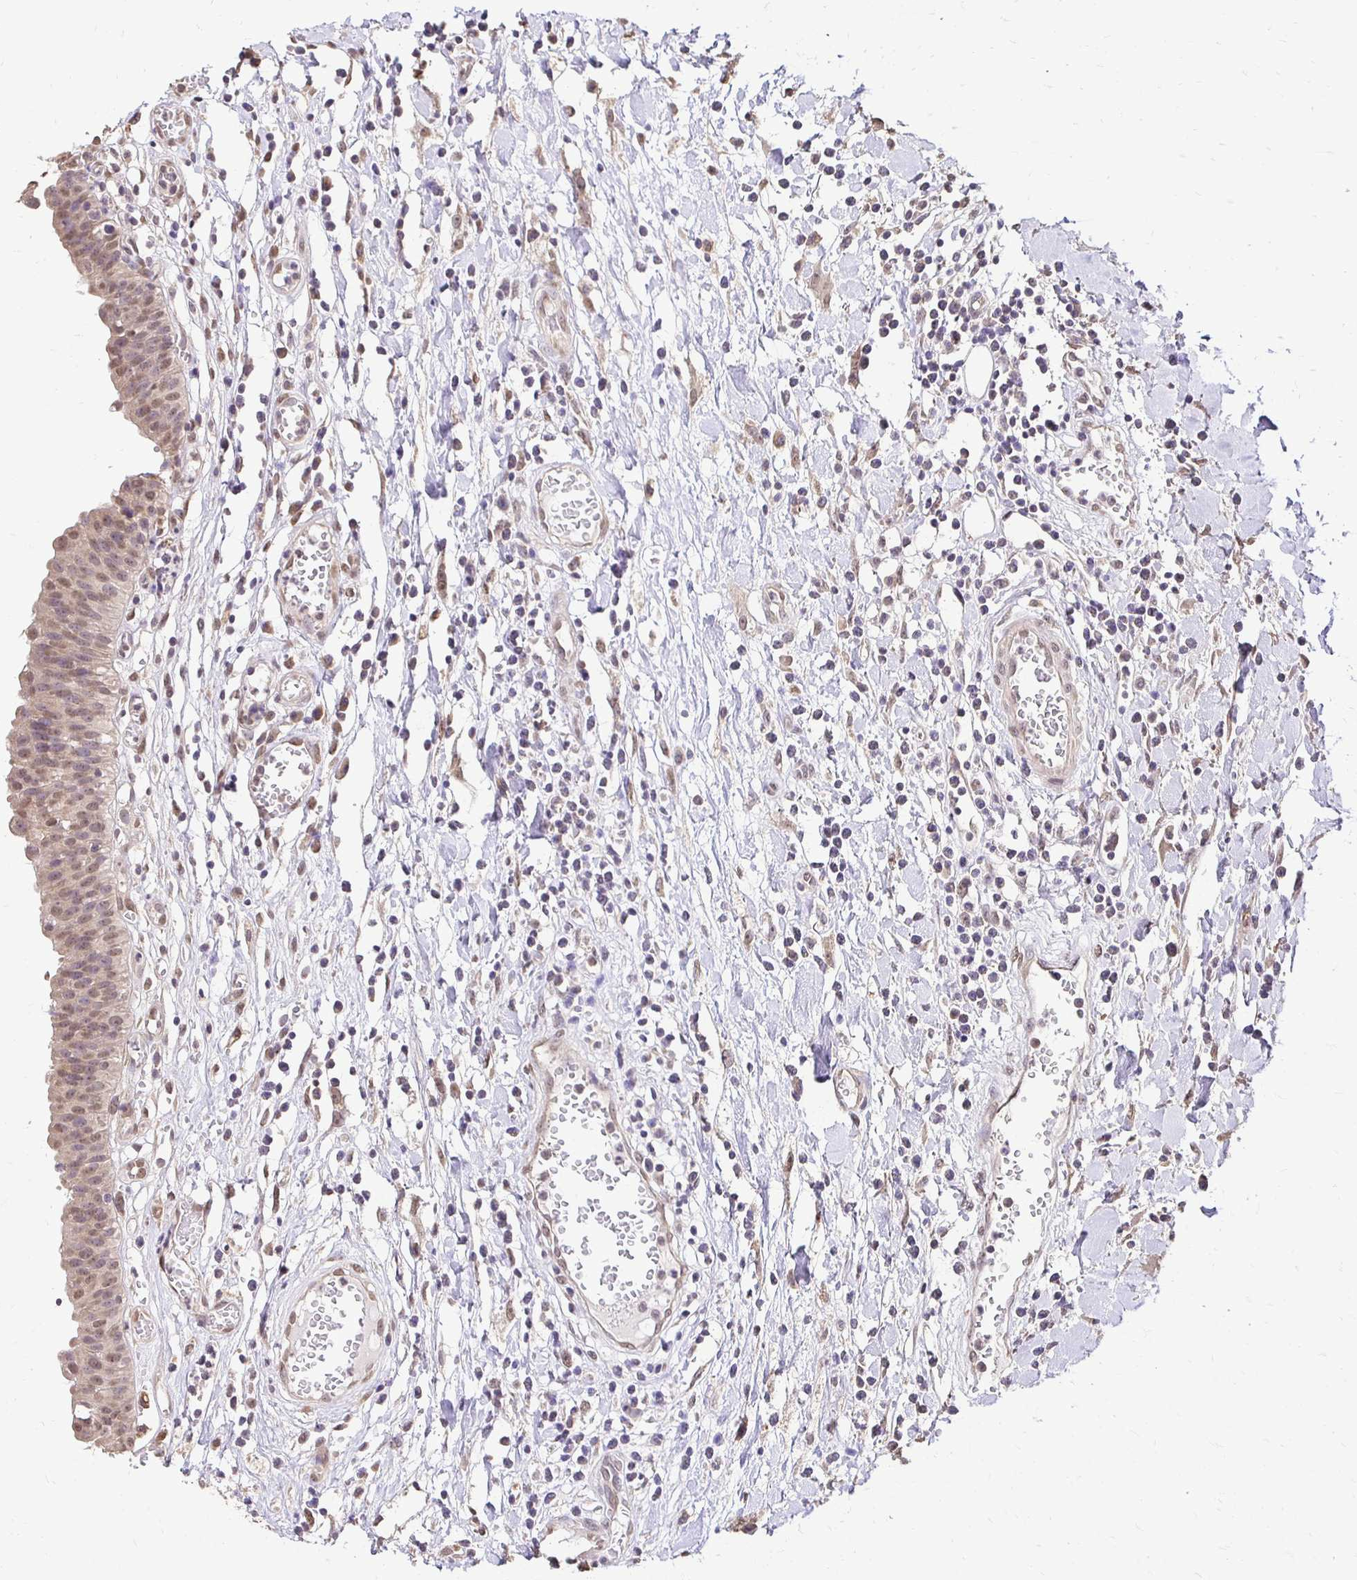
{"staining": {"intensity": "weak", "quantity": "25%-75%", "location": "nuclear"}, "tissue": "urinary bladder", "cell_type": "Urothelial cells", "image_type": "normal", "snomed": [{"axis": "morphology", "description": "Normal tissue, NOS"}, {"axis": "topography", "description": "Urinary bladder"}], "caption": "Immunohistochemistry (IHC) of normal urinary bladder shows low levels of weak nuclear expression in approximately 25%-75% of urothelial cells. The staining is performed using DAB (3,3'-diaminobenzidine) brown chromogen to label protein expression. The nuclei are counter-stained blue using hematoxylin.", "gene": "RHEBL1", "patient": {"sex": "male", "age": 64}}